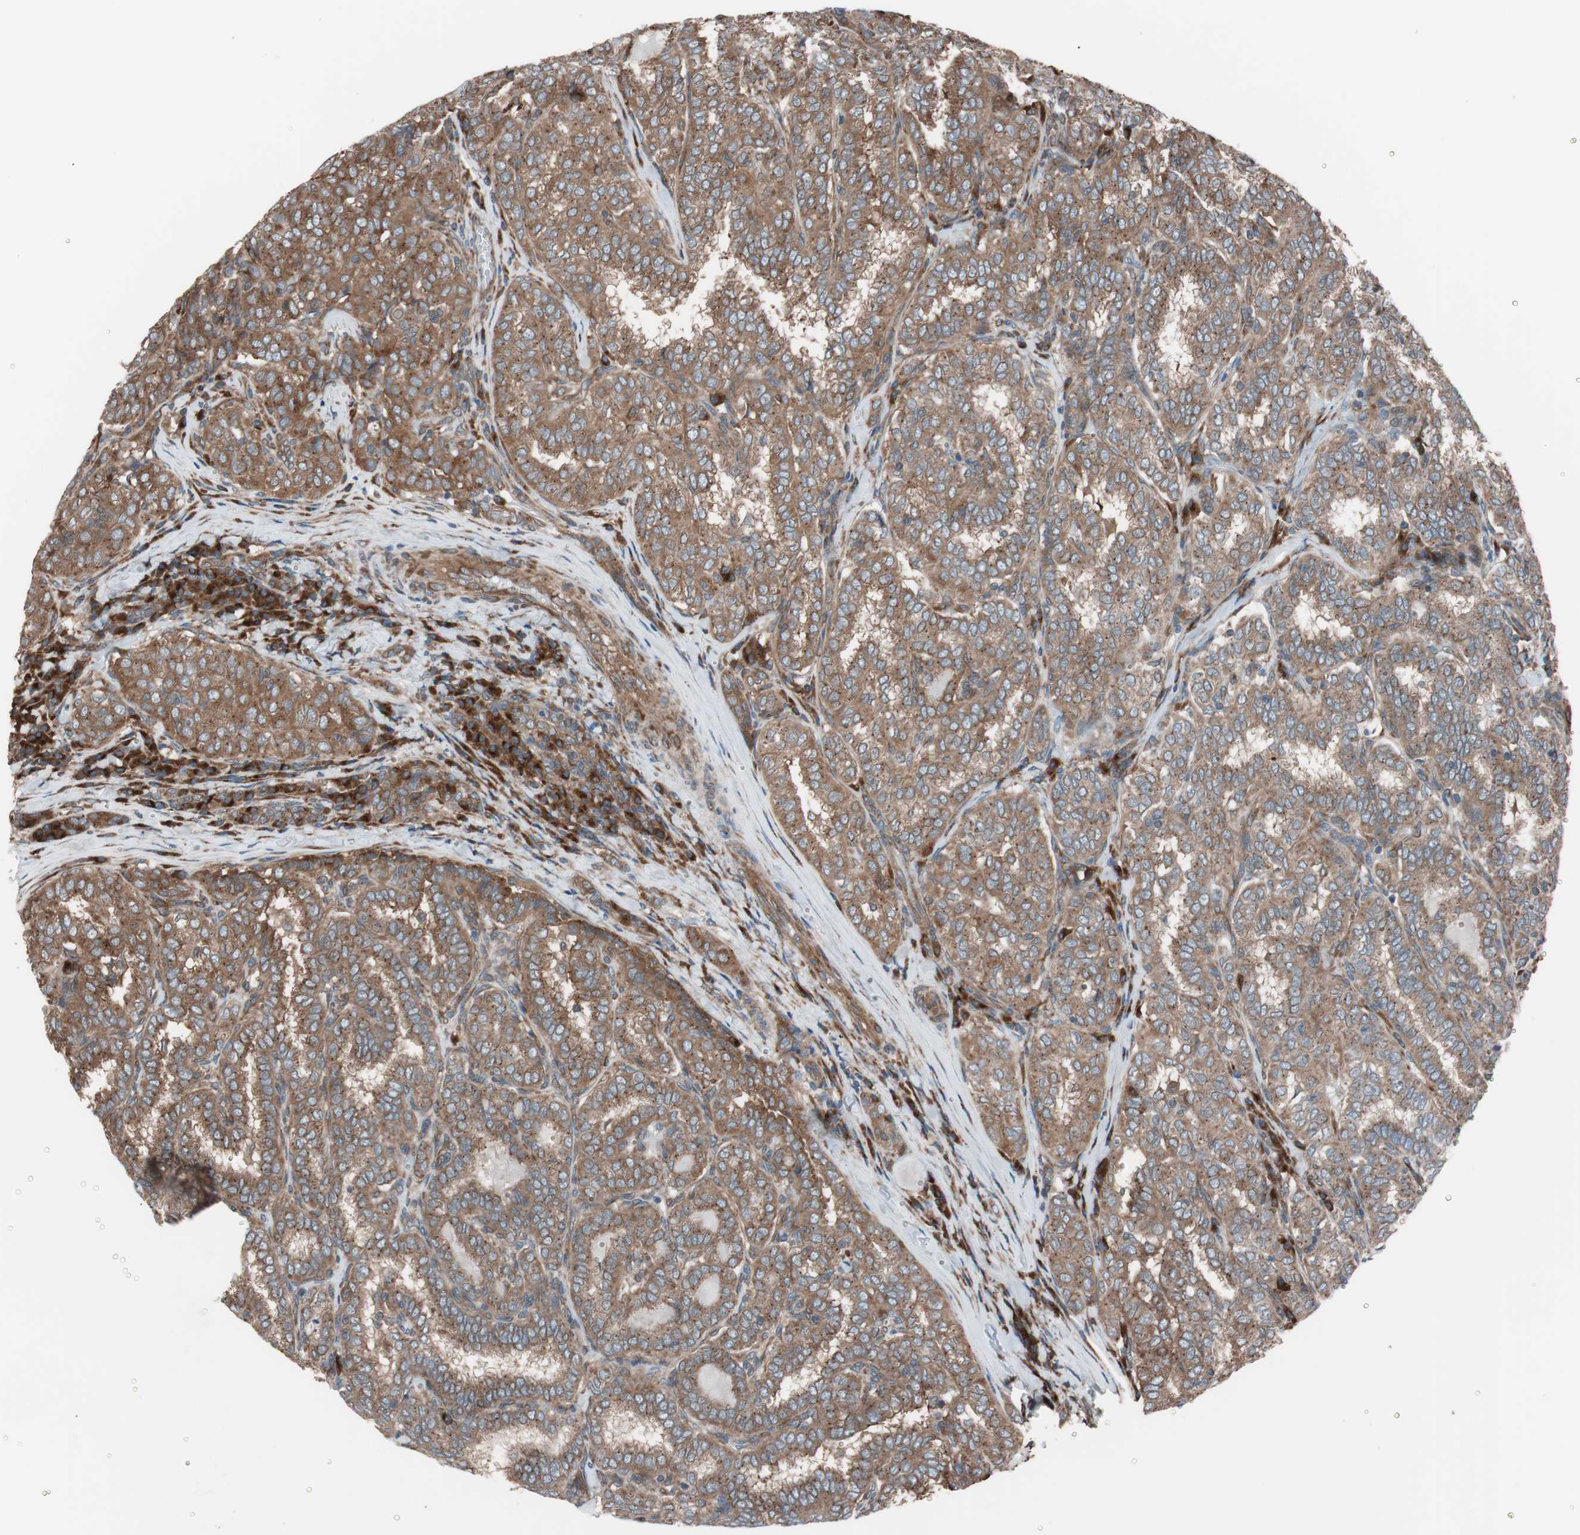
{"staining": {"intensity": "strong", "quantity": ">75%", "location": "cytoplasmic/membranous"}, "tissue": "thyroid cancer", "cell_type": "Tumor cells", "image_type": "cancer", "snomed": [{"axis": "morphology", "description": "Papillary adenocarcinoma, NOS"}, {"axis": "topography", "description": "Thyroid gland"}], "caption": "Thyroid cancer (papillary adenocarcinoma) stained for a protein displays strong cytoplasmic/membranous positivity in tumor cells. (DAB (3,3'-diaminobenzidine) IHC, brown staining for protein, blue staining for nuclei).", "gene": "SEC31A", "patient": {"sex": "female", "age": 30}}